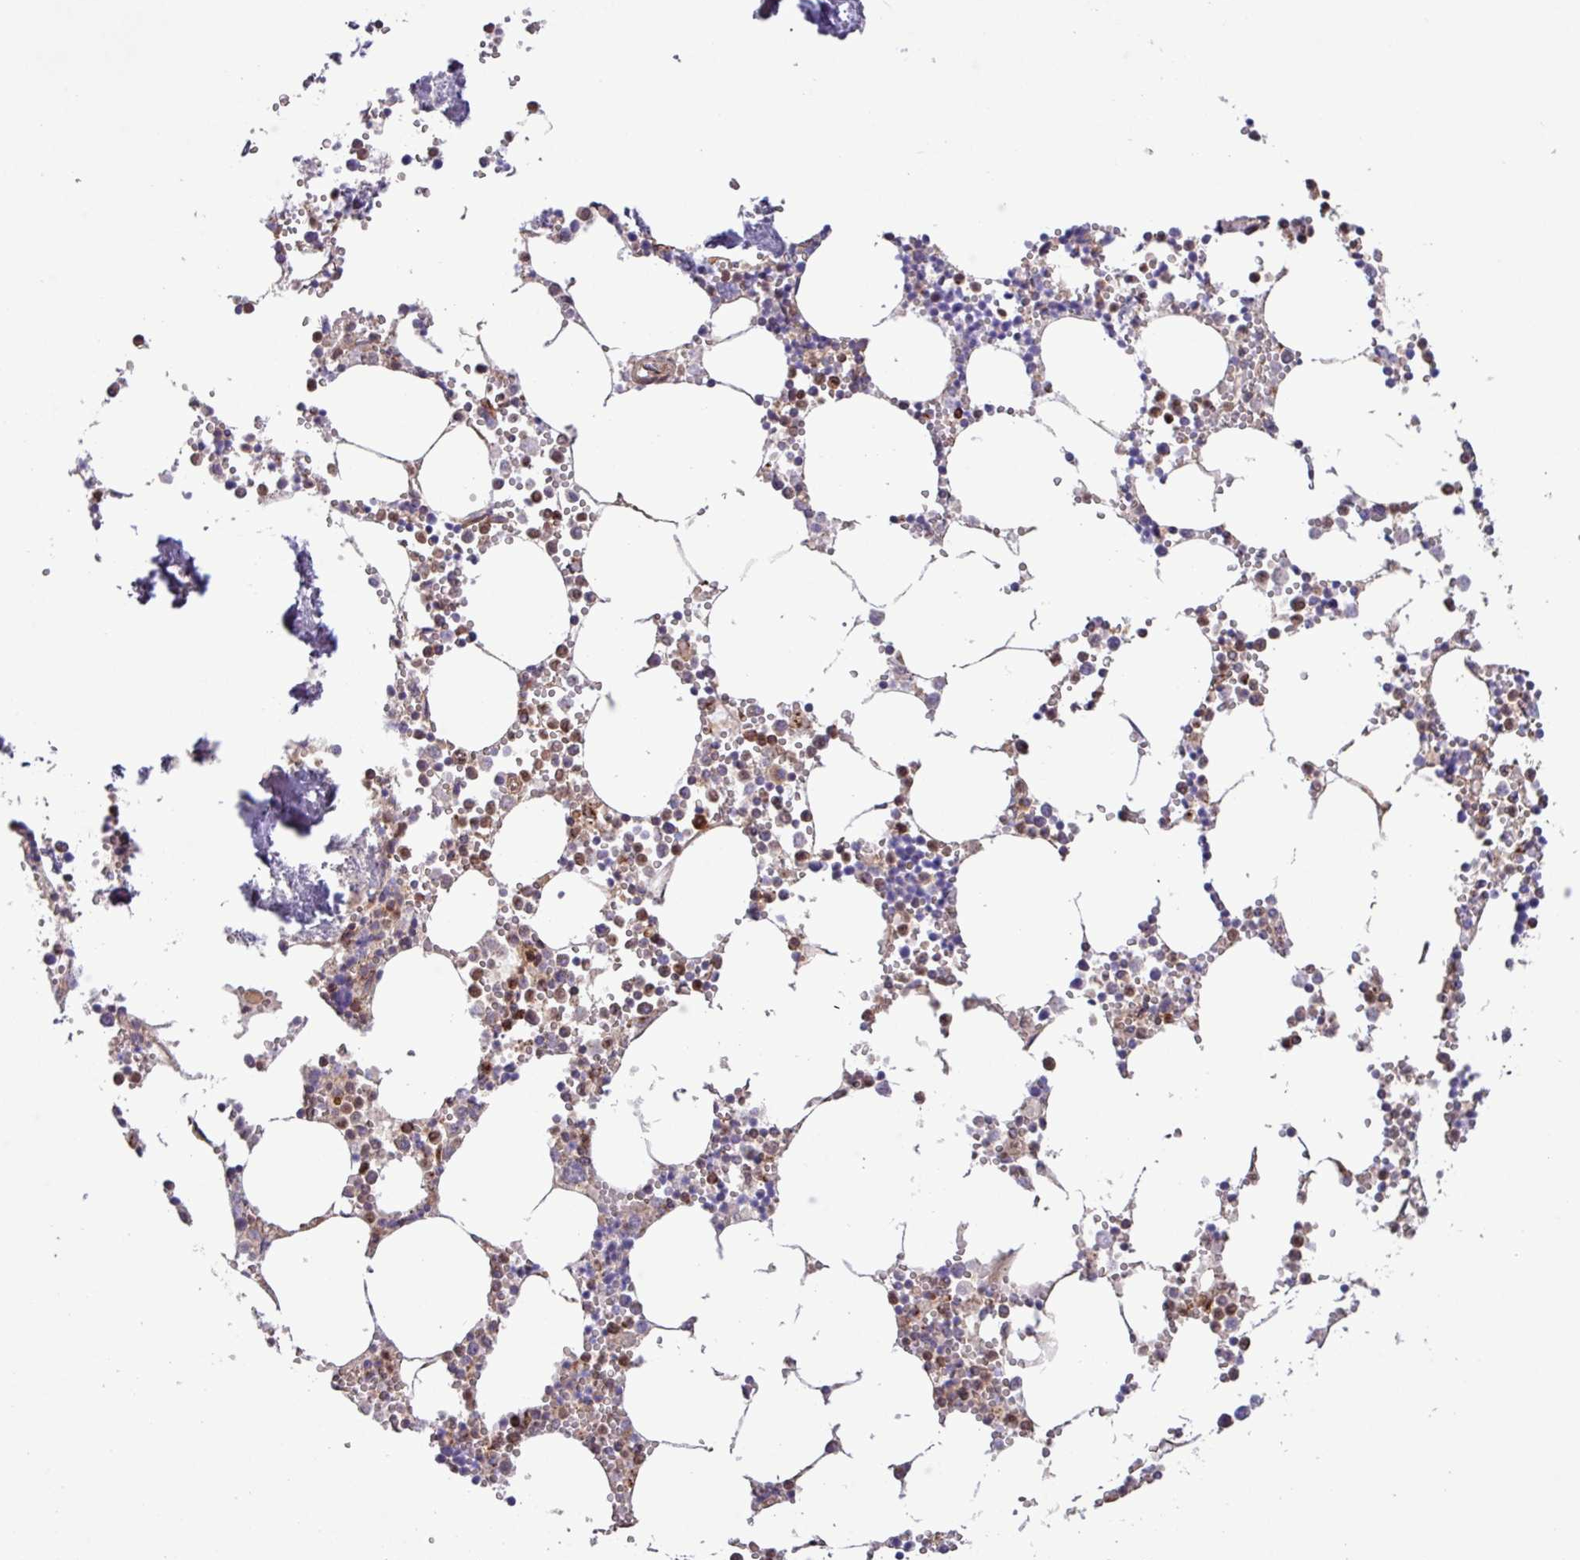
{"staining": {"intensity": "moderate", "quantity": "<25%", "location": "cytoplasmic/membranous,nuclear"}, "tissue": "bone marrow", "cell_type": "Hematopoietic cells", "image_type": "normal", "snomed": [{"axis": "morphology", "description": "Normal tissue, NOS"}, {"axis": "topography", "description": "Bone marrow"}], "caption": "A low amount of moderate cytoplasmic/membranous,nuclear positivity is present in about <25% of hematopoietic cells in normal bone marrow.", "gene": "CNTRL", "patient": {"sex": "male", "age": 54}}